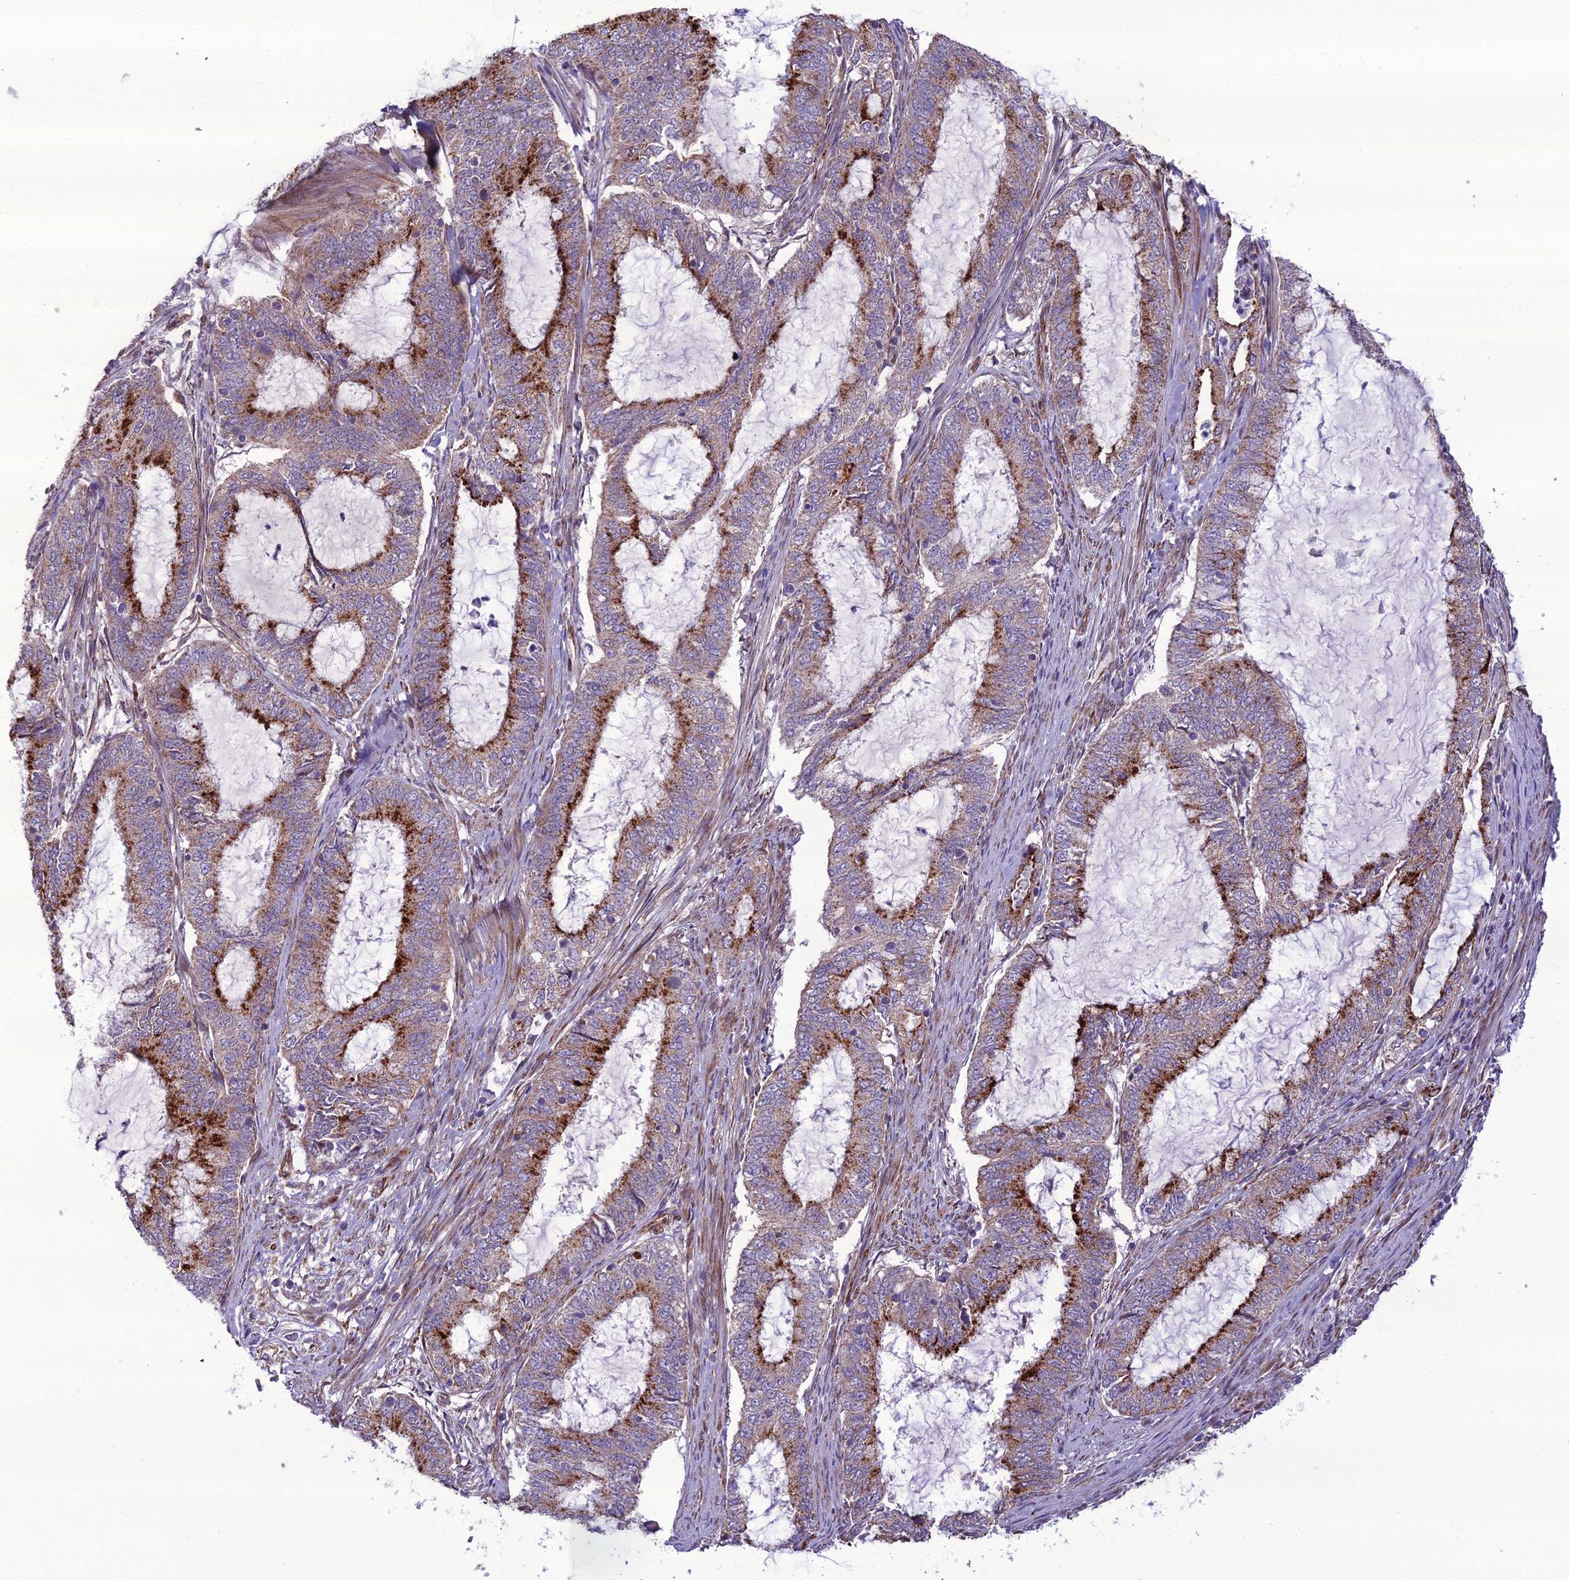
{"staining": {"intensity": "strong", "quantity": "25%-75%", "location": "cytoplasmic/membranous"}, "tissue": "endometrial cancer", "cell_type": "Tumor cells", "image_type": "cancer", "snomed": [{"axis": "morphology", "description": "Adenocarcinoma, NOS"}, {"axis": "topography", "description": "Endometrium"}], "caption": "About 25%-75% of tumor cells in human adenocarcinoma (endometrial) reveal strong cytoplasmic/membranous protein staining as visualized by brown immunohistochemical staining.", "gene": "NODAL", "patient": {"sex": "female", "age": 51}}